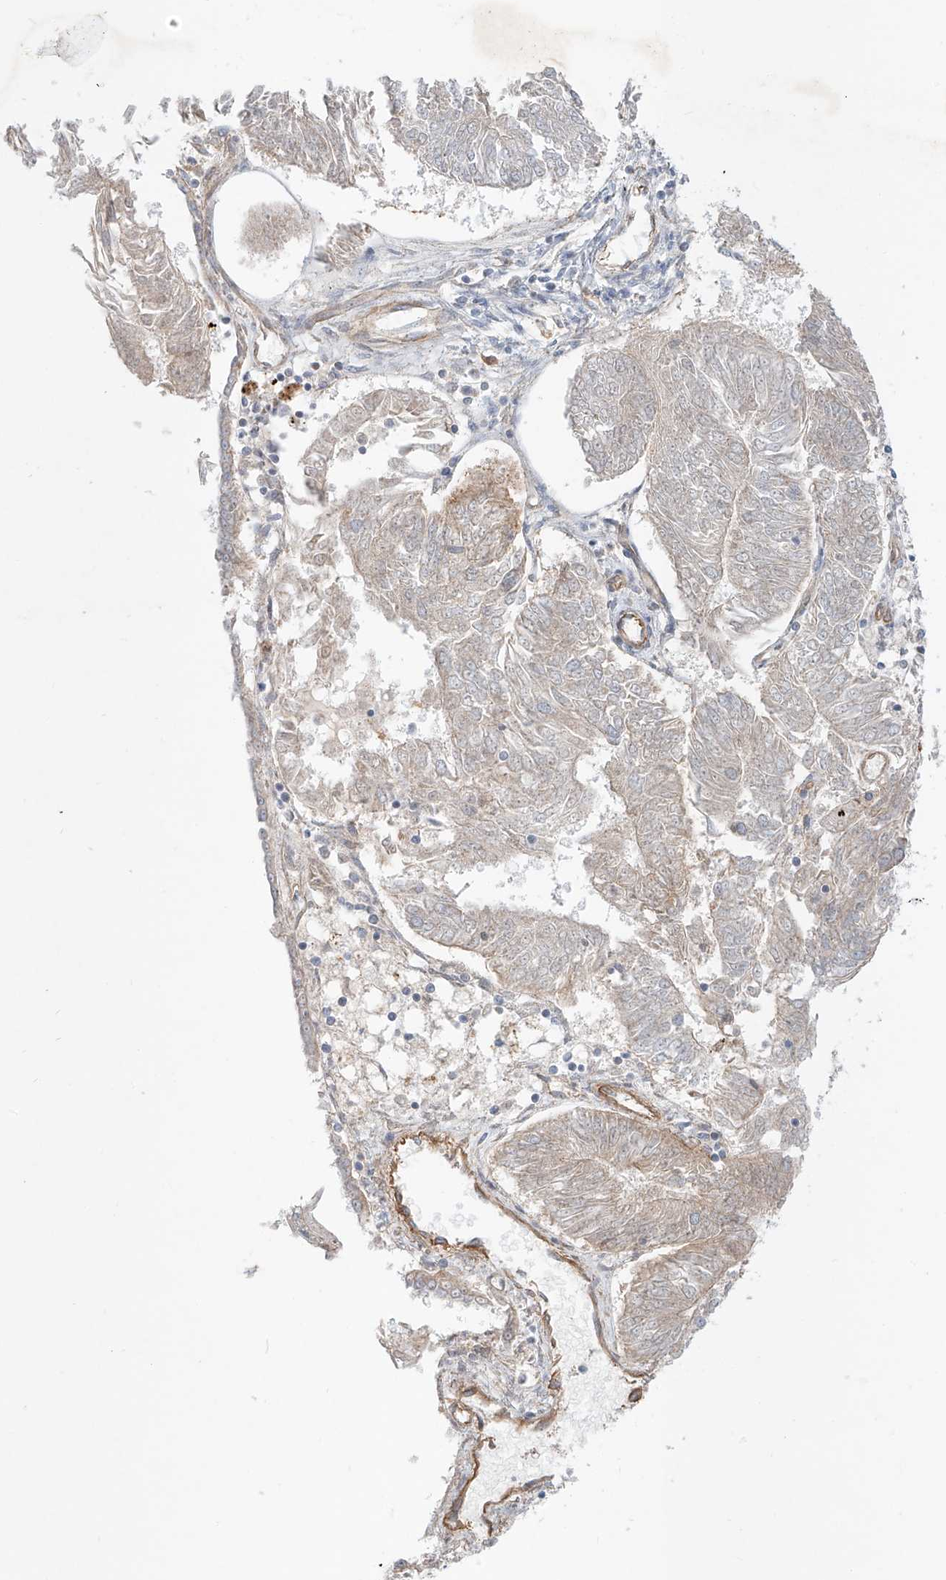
{"staining": {"intensity": "weak", "quantity": "<25%", "location": "cytoplasmic/membranous"}, "tissue": "endometrial cancer", "cell_type": "Tumor cells", "image_type": "cancer", "snomed": [{"axis": "morphology", "description": "Adenocarcinoma, NOS"}, {"axis": "topography", "description": "Endometrium"}], "caption": "This is an immunohistochemistry micrograph of human endometrial cancer (adenocarcinoma). There is no staining in tumor cells.", "gene": "AJM1", "patient": {"sex": "female", "age": 58}}